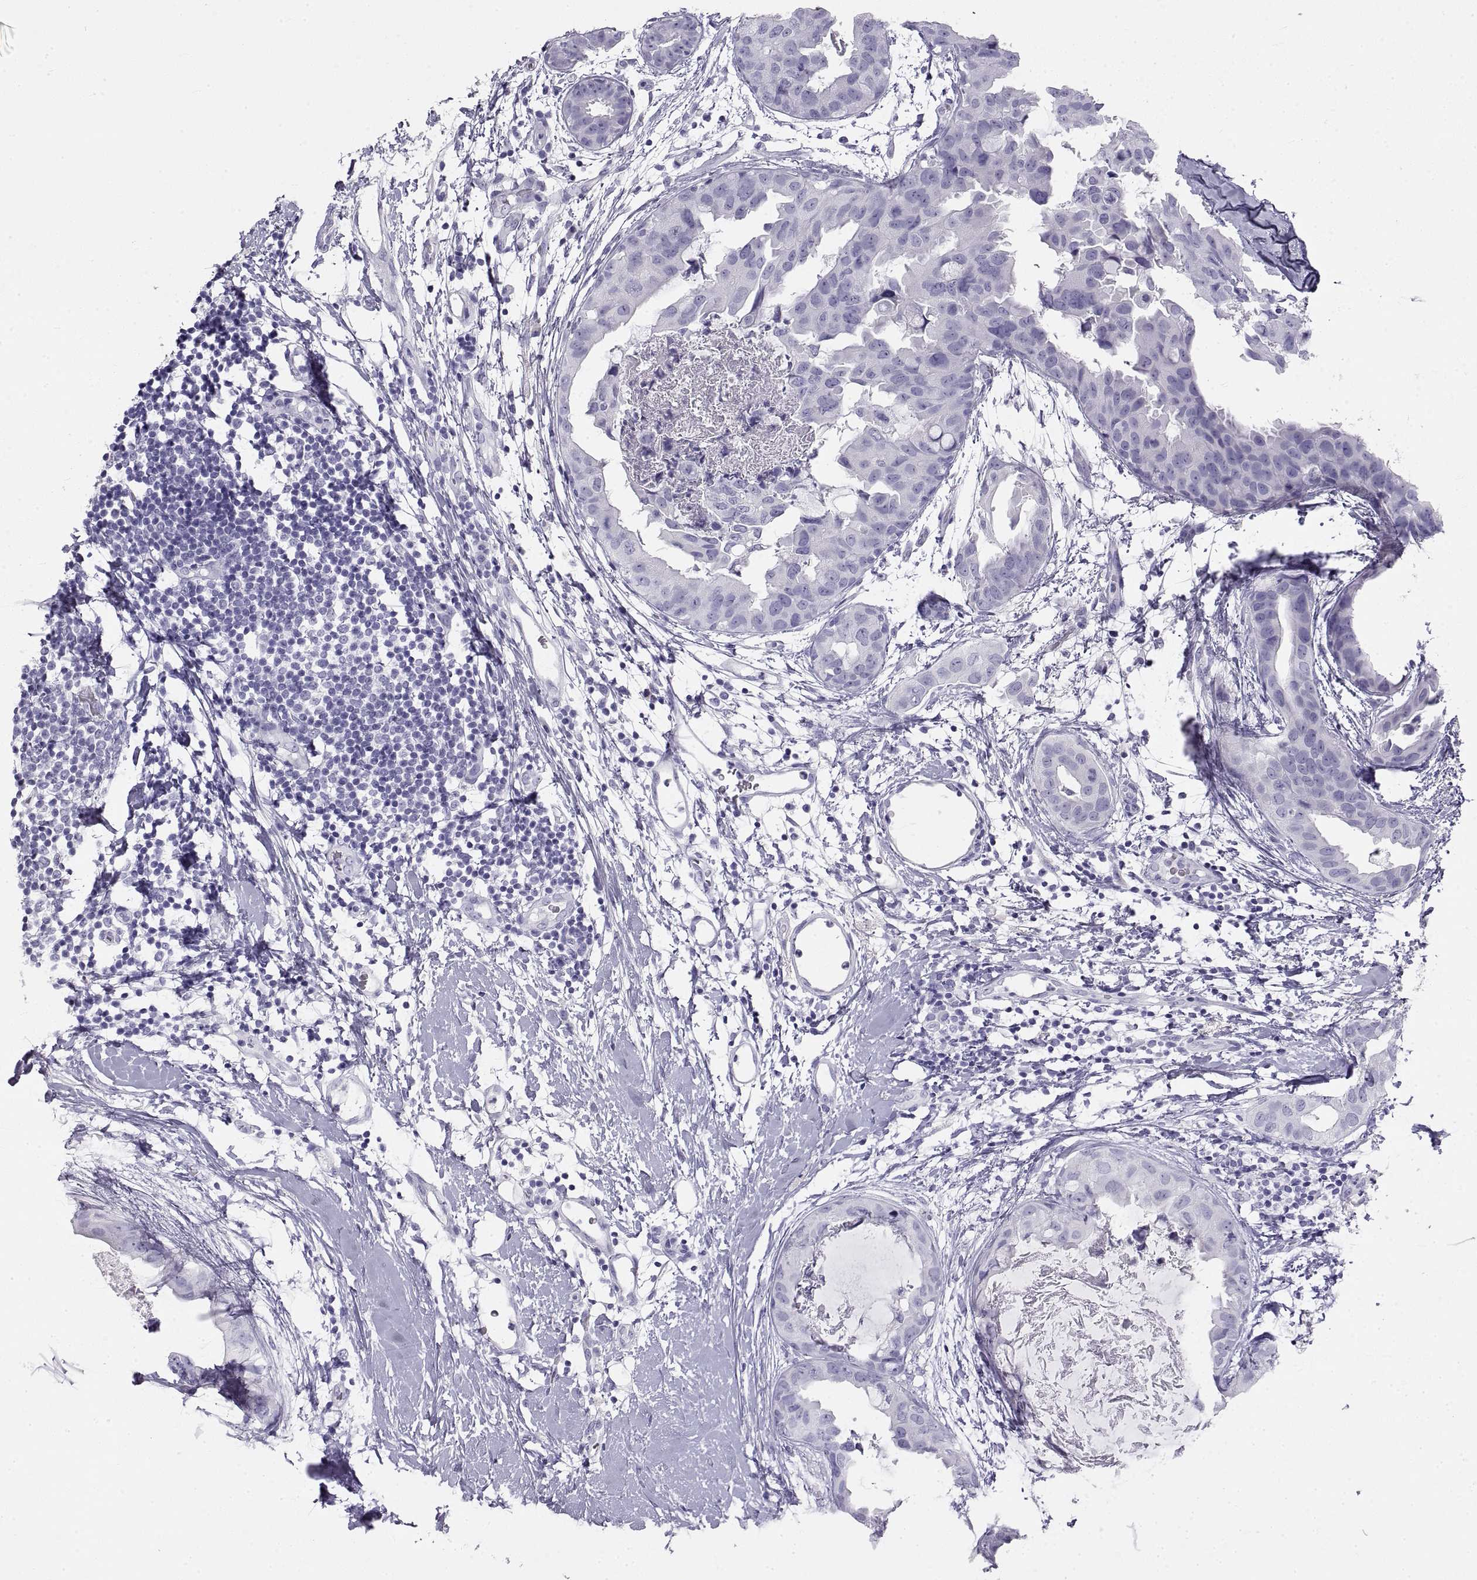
{"staining": {"intensity": "negative", "quantity": "none", "location": "none"}, "tissue": "breast cancer", "cell_type": "Tumor cells", "image_type": "cancer", "snomed": [{"axis": "morphology", "description": "Normal tissue, NOS"}, {"axis": "morphology", "description": "Duct carcinoma"}, {"axis": "topography", "description": "Breast"}], "caption": "Tumor cells are negative for protein expression in human breast intraductal carcinoma.", "gene": "RLBP1", "patient": {"sex": "female", "age": 40}}